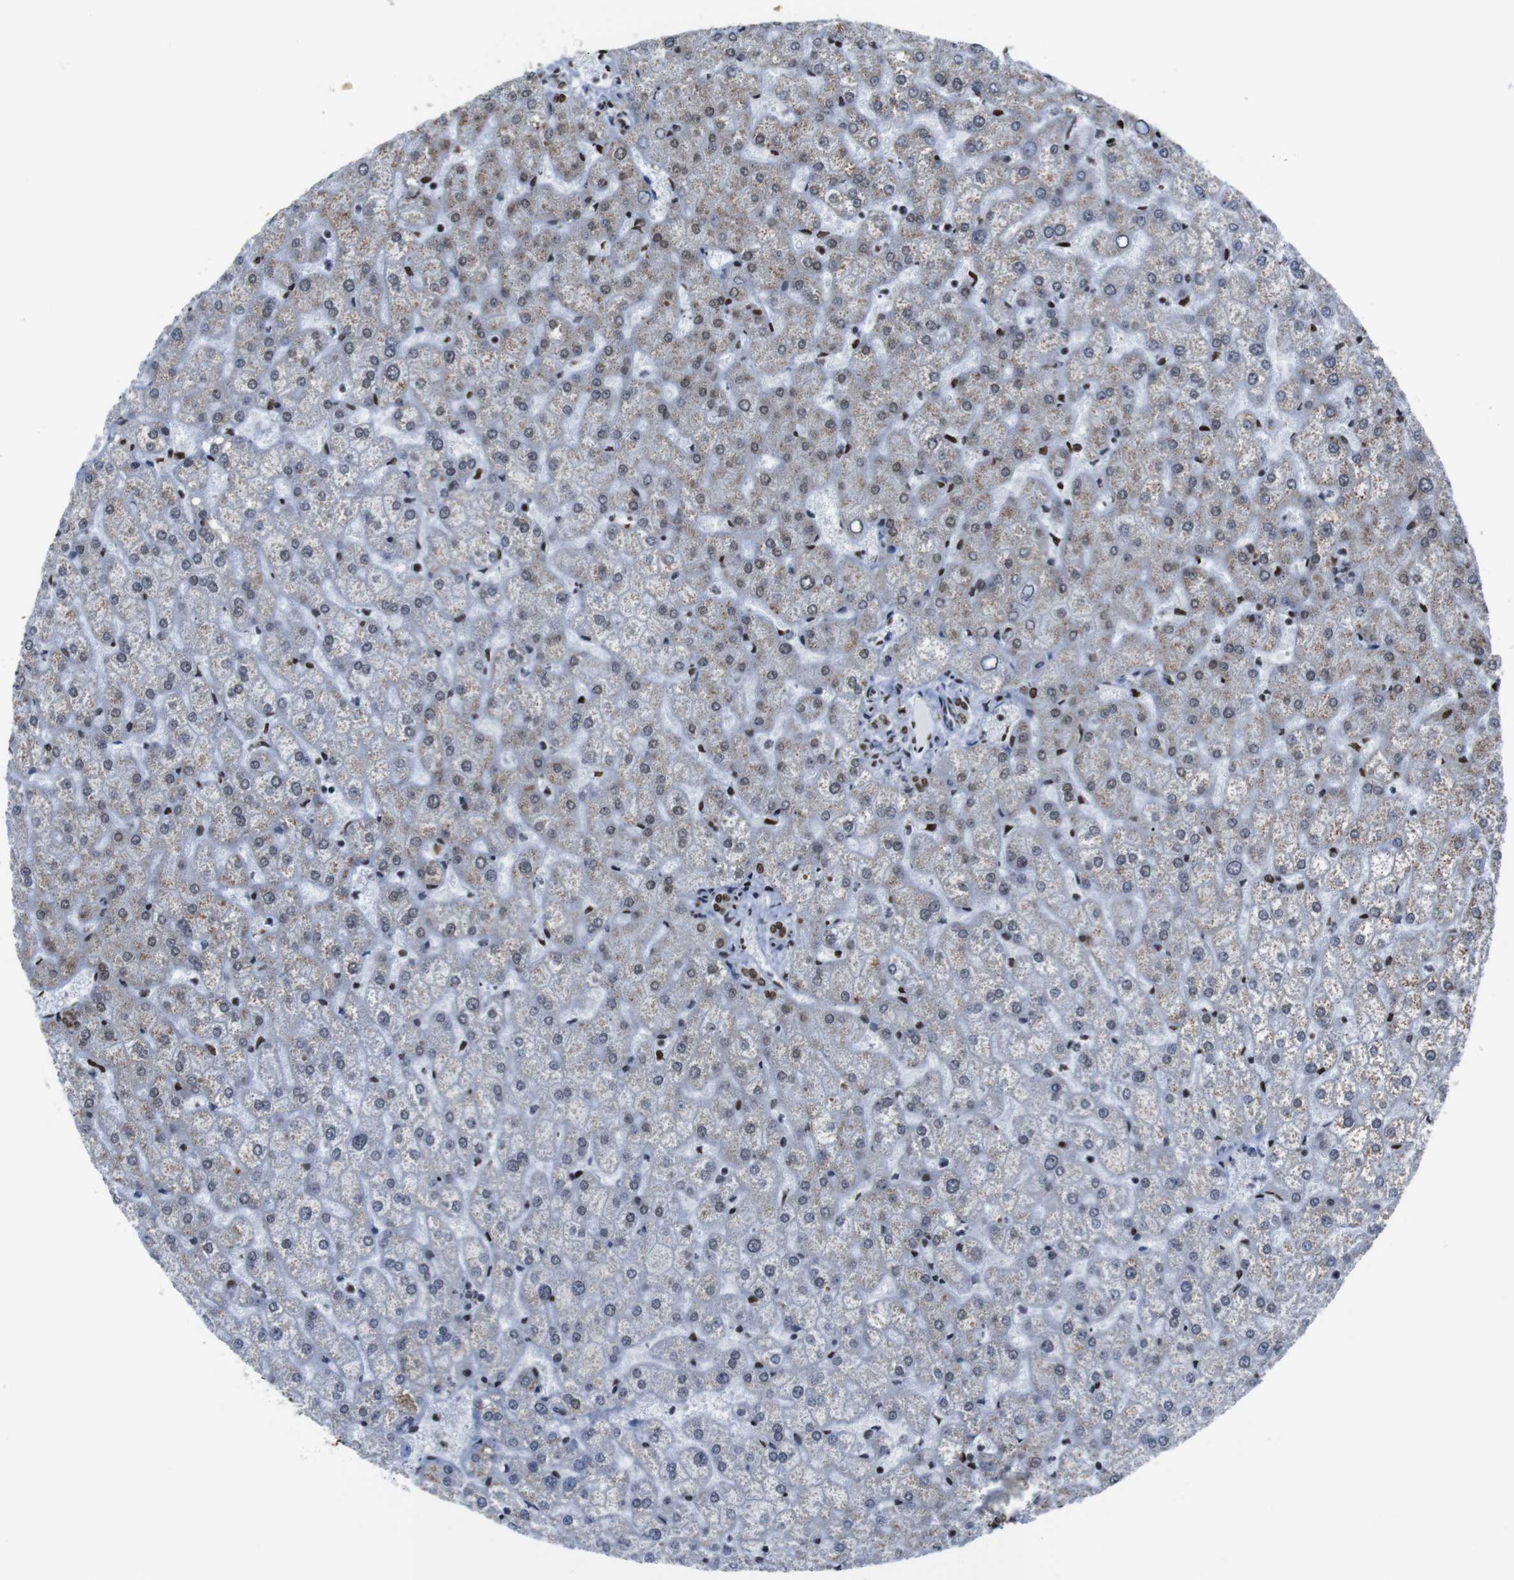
{"staining": {"intensity": "strong", "quantity": ">75%", "location": "nuclear"}, "tissue": "liver", "cell_type": "Cholangiocytes", "image_type": "normal", "snomed": [{"axis": "morphology", "description": "Normal tissue, NOS"}, {"axis": "topography", "description": "Liver"}], "caption": "This histopathology image demonstrates immunohistochemistry (IHC) staining of normal human liver, with high strong nuclear expression in approximately >75% of cholangiocytes.", "gene": "ROMO1", "patient": {"sex": "female", "age": 32}}